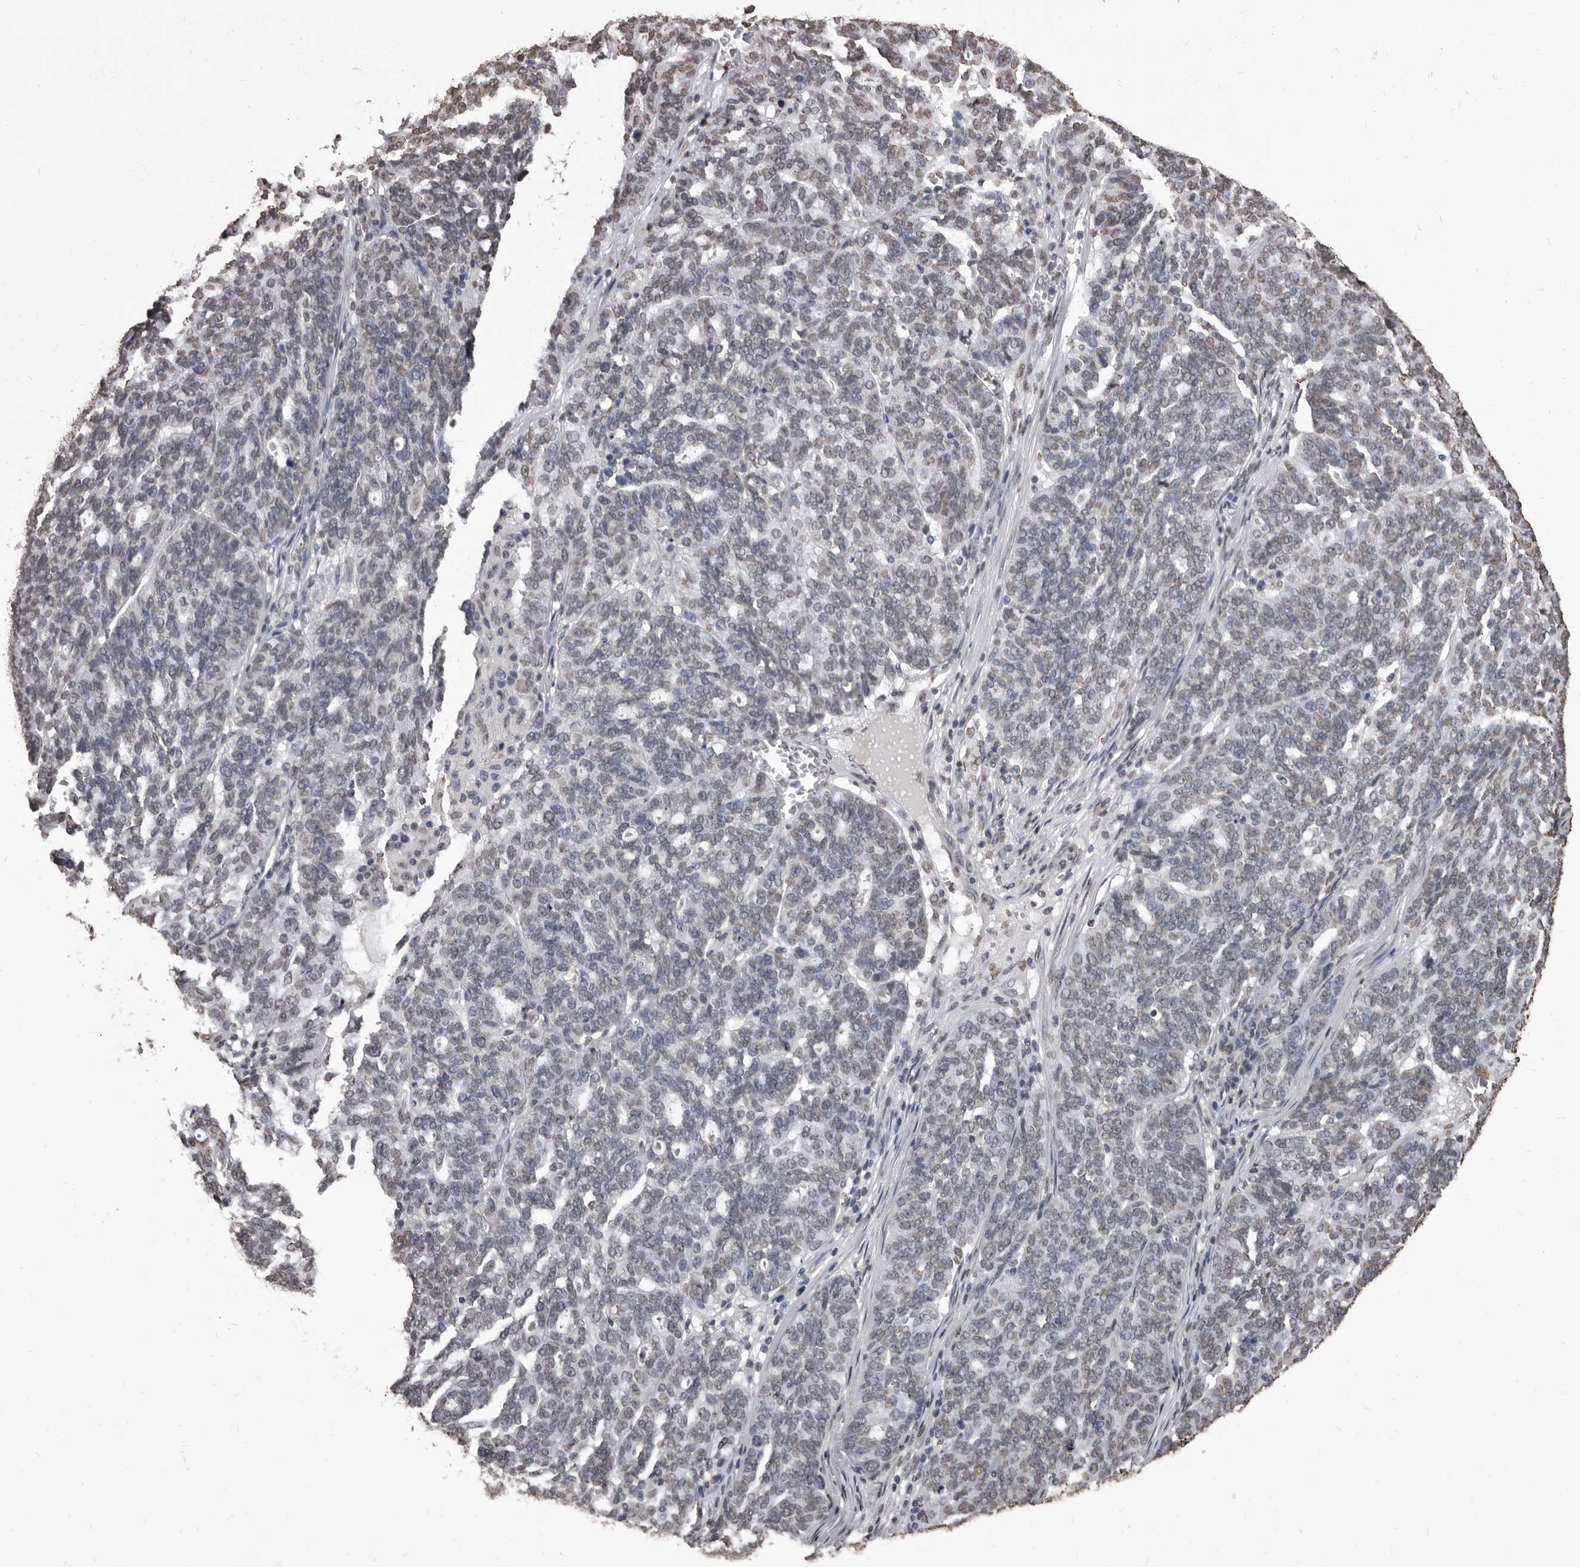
{"staining": {"intensity": "weak", "quantity": "25%-75%", "location": "nuclear"}, "tissue": "ovarian cancer", "cell_type": "Tumor cells", "image_type": "cancer", "snomed": [{"axis": "morphology", "description": "Cystadenocarcinoma, serous, NOS"}, {"axis": "topography", "description": "Ovary"}], "caption": "Protein staining demonstrates weak nuclear expression in about 25%-75% of tumor cells in serous cystadenocarcinoma (ovarian).", "gene": "AHR", "patient": {"sex": "female", "age": 59}}